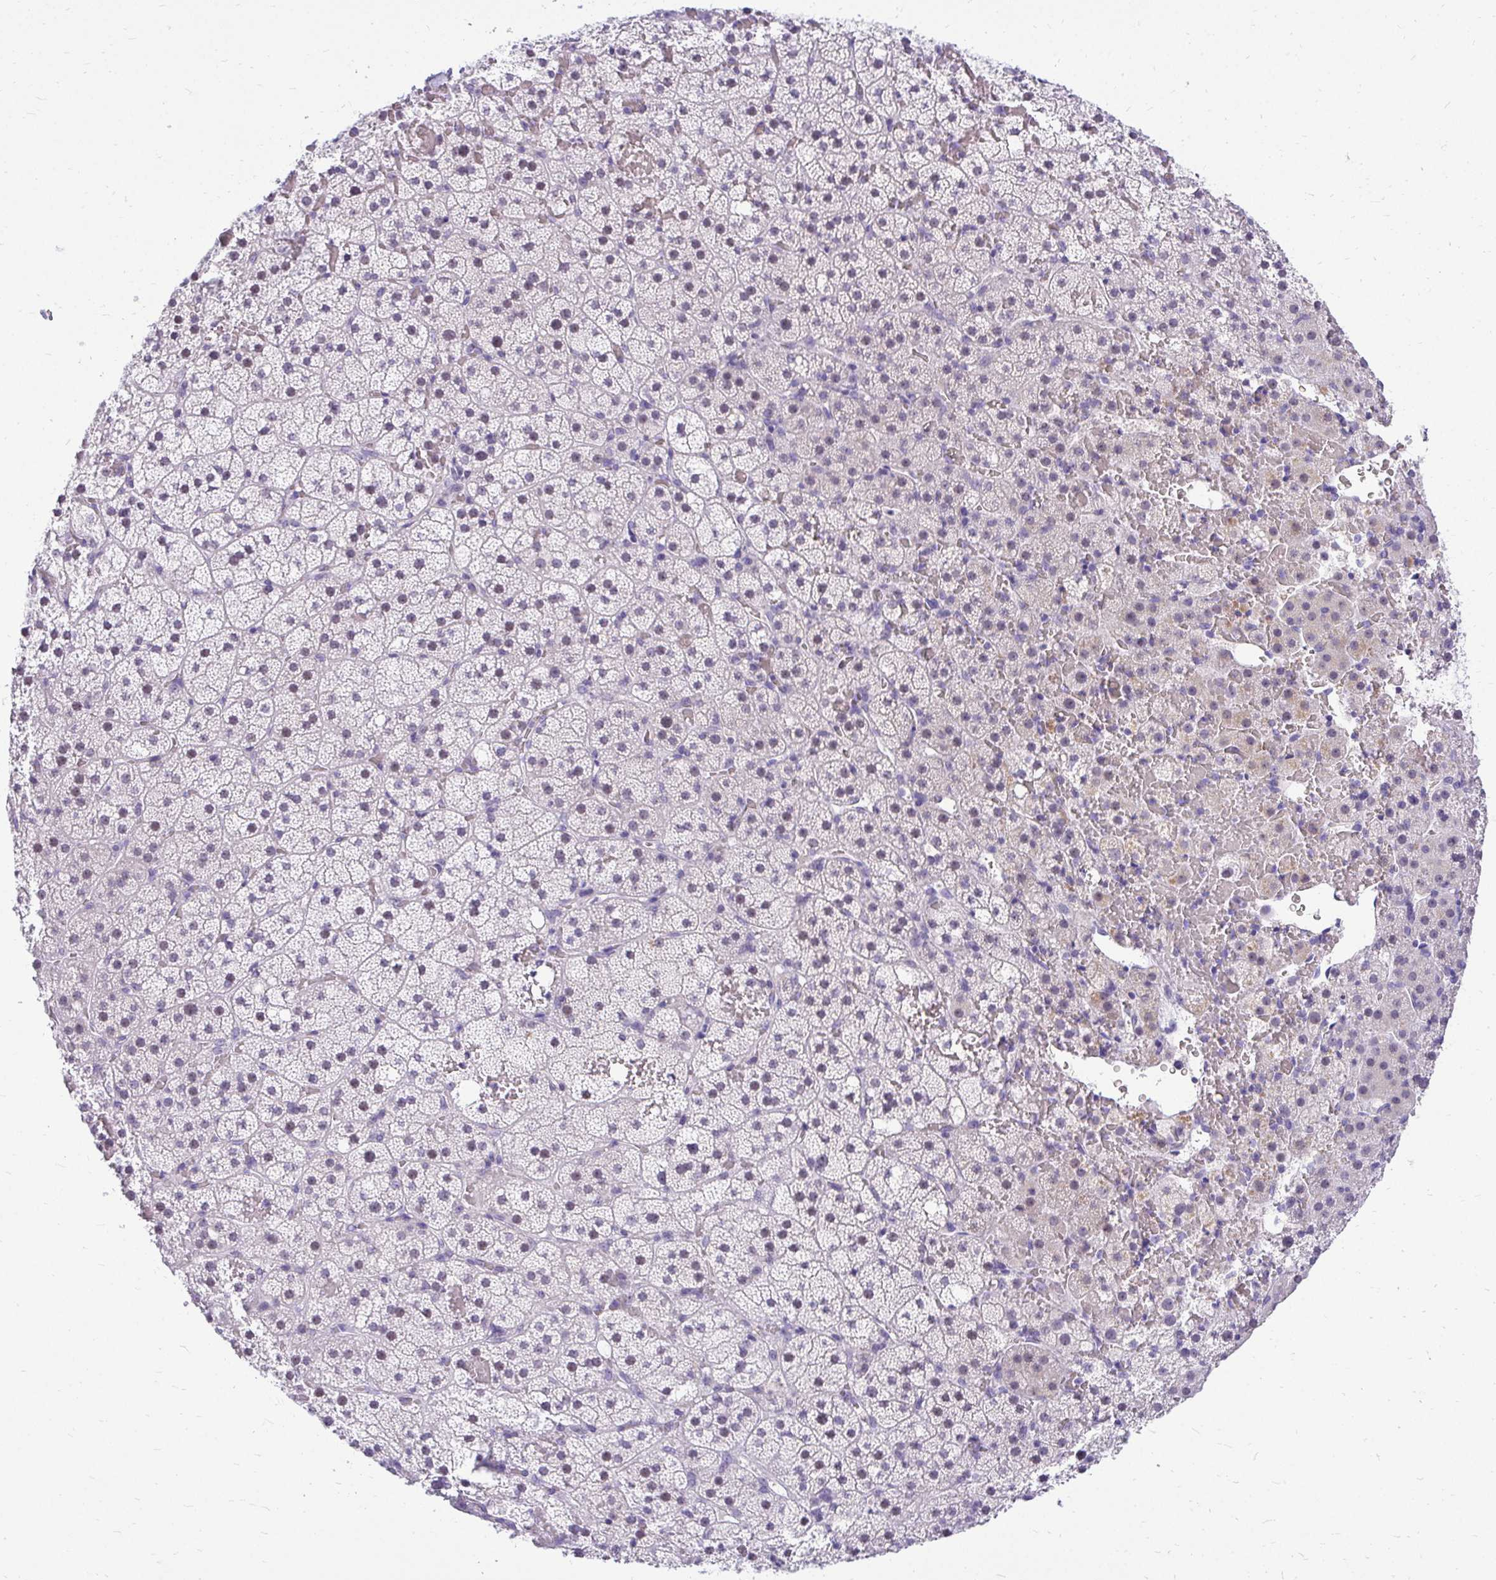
{"staining": {"intensity": "moderate", "quantity": "<25%", "location": "nuclear"}, "tissue": "adrenal gland", "cell_type": "Glandular cells", "image_type": "normal", "snomed": [{"axis": "morphology", "description": "Normal tissue, NOS"}, {"axis": "topography", "description": "Adrenal gland"}], "caption": "High-magnification brightfield microscopy of benign adrenal gland stained with DAB (3,3'-diaminobenzidine) (brown) and counterstained with hematoxylin (blue). glandular cells exhibit moderate nuclear positivity is seen in about<25% of cells. (IHC, brightfield microscopy, high magnification).", "gene": "NIFK", "patient": {"sex": "male", "age": 53}}